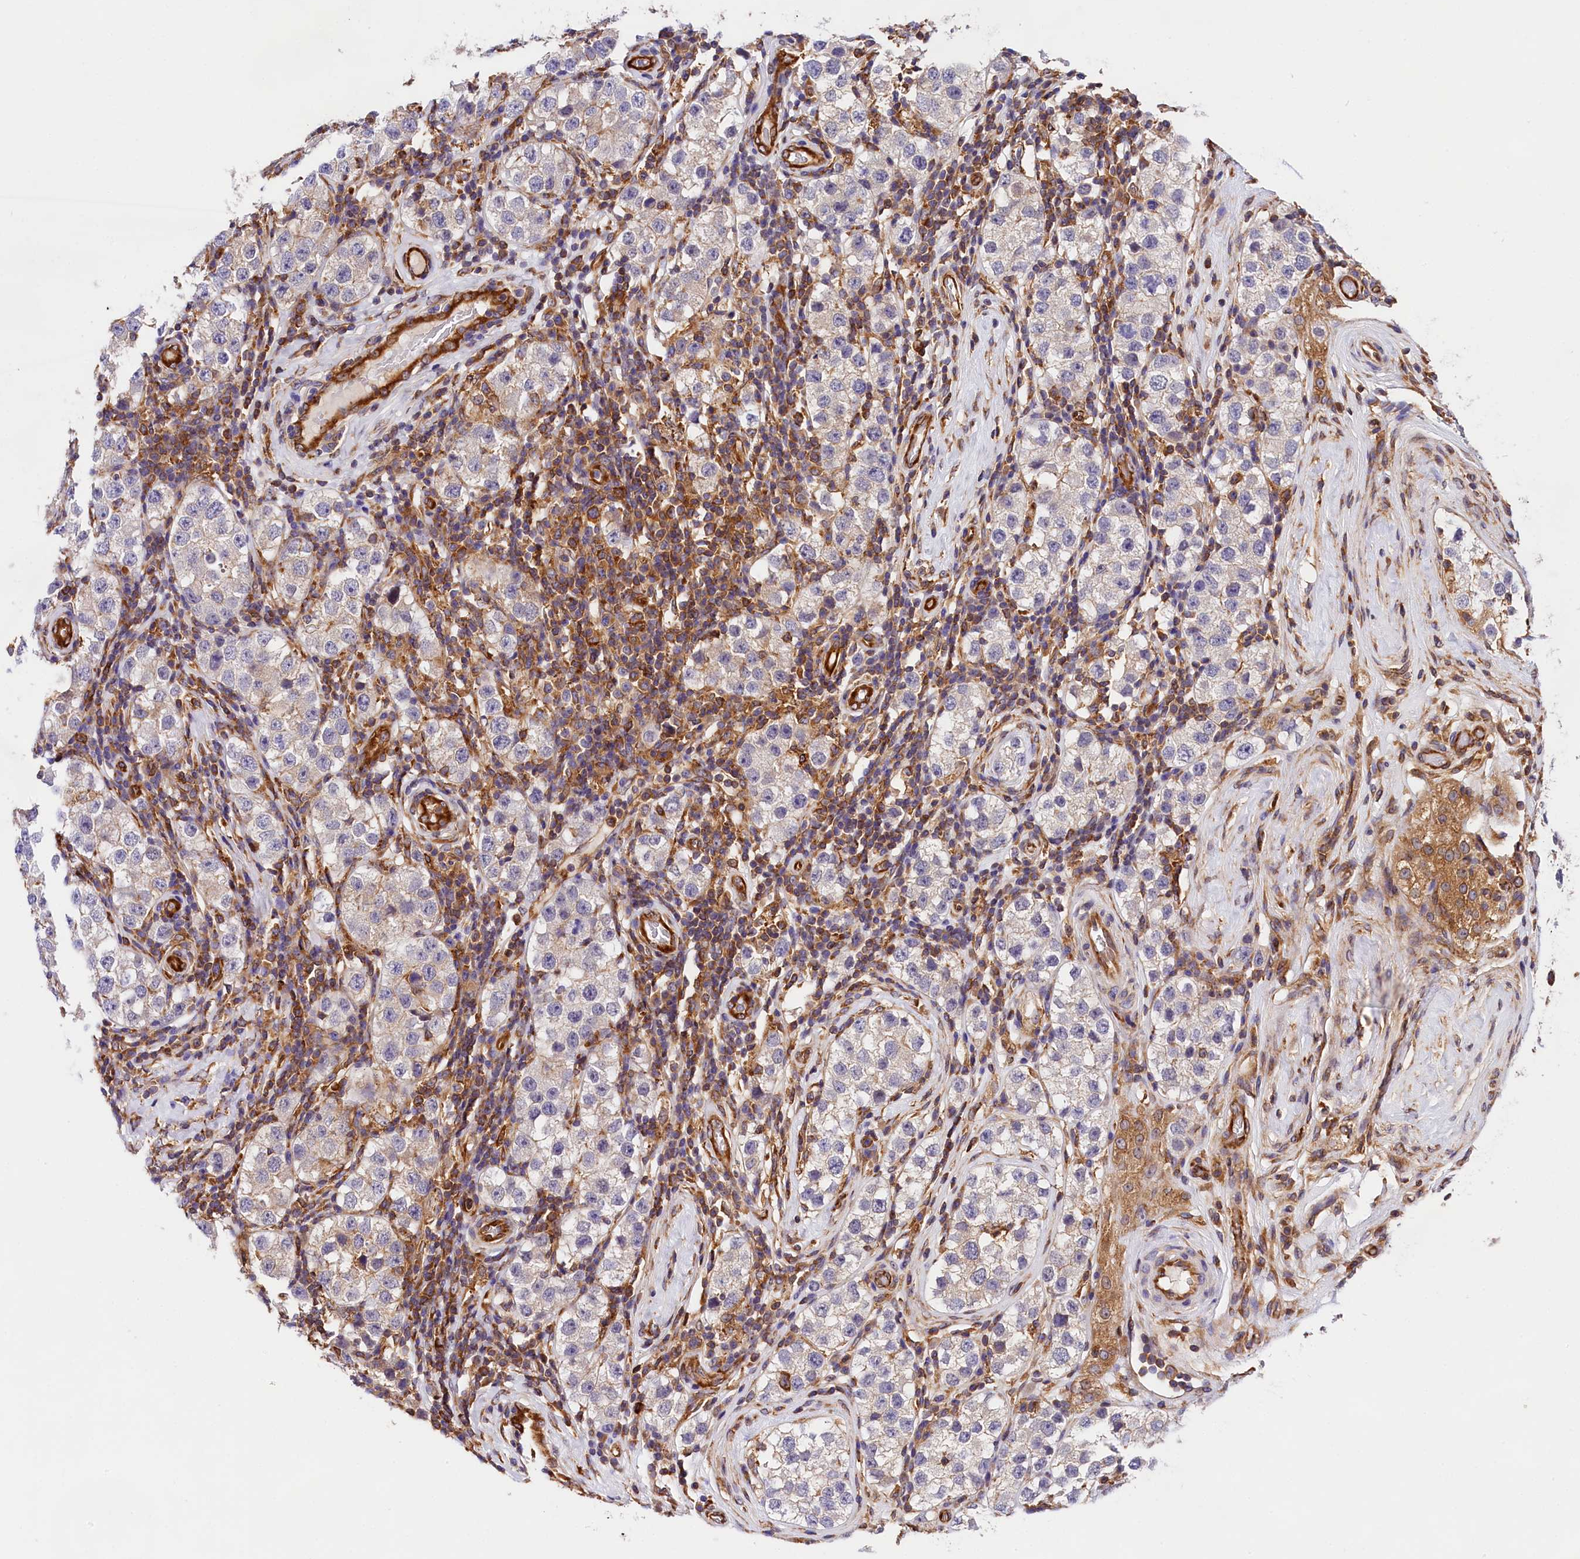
{"staining": {"intensity": "negative", "quantity": "none", "location": "none"}, "tissue": "testis cancer", "cell_type": "Tumor cells", "image_type": "cancer", "snomed": [{"axis": "morphology", "description": "Seminoma, NOS"}, {"axis": "topography", "description": "Testis"}], "caption": "Tumor cells show no significant protein expression in testis cancer (seminoma).", "gene": "OAS3", "patient": {"sex": "male", "age": 34}}